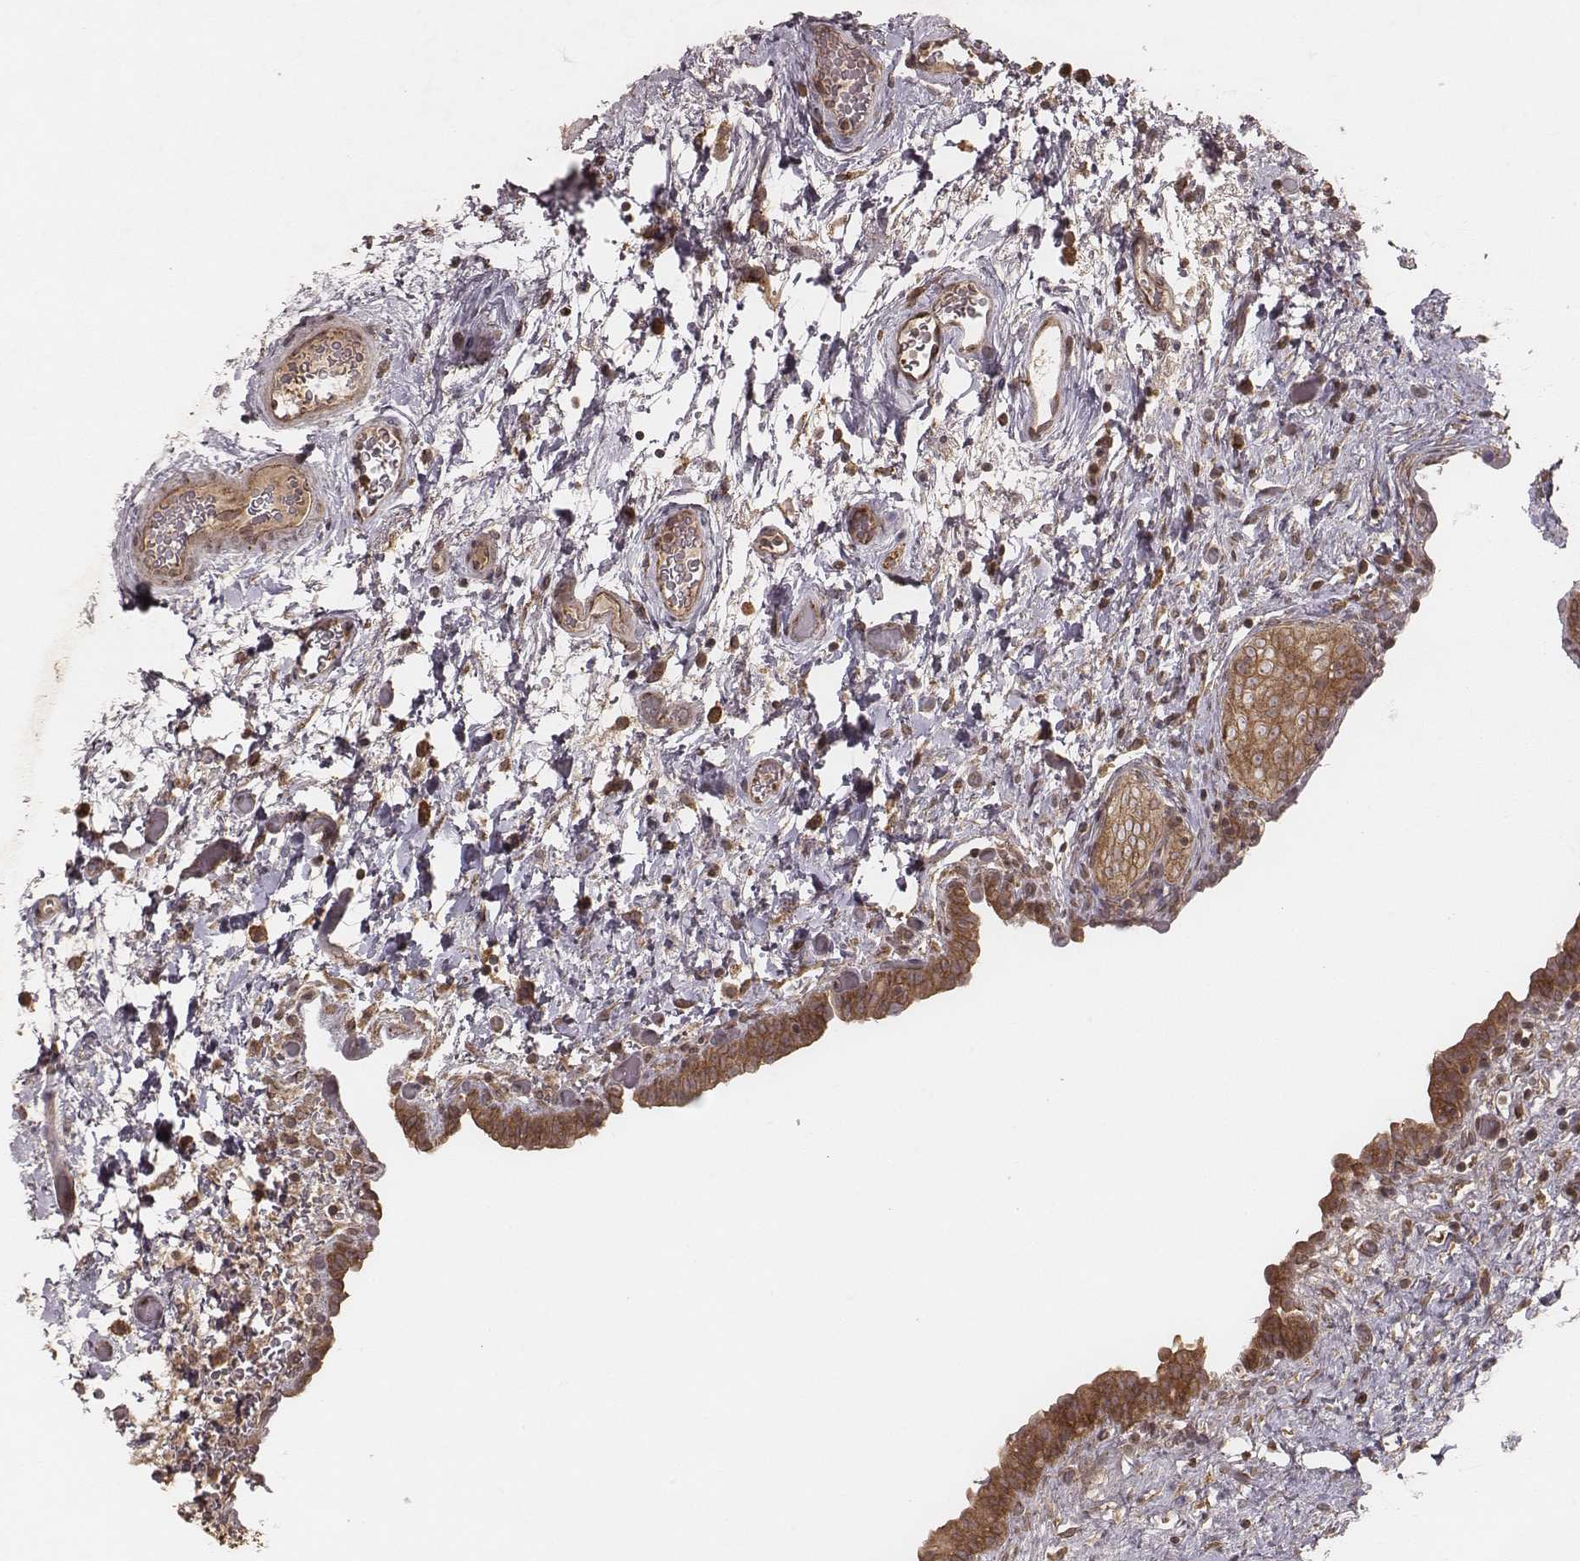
{"staining": {"intensity": "strong", "quantity": ">75%", "location": "cytoplasmic/membranous"}, "tissue": "urinary bladder", "cell_type": "Urothelial cells", "image_type": "normal", "snomed": [{"axis": "morphology", "description": "Normal tissue, NOS"}, {"axis": "topography", "description": "Urinary bladder"}], "caption": "Immunohistochemical staining of normal urinary bladder reveals high levels of strong cytoplasmic/membranous positivity in about >75% of urothelial cells. Immunohistochemistry (ihc) stains the protein in brown and the nuclei are stained blue.", "gene": "MYO19", "patient": {"sex": "male", "age": 69}}